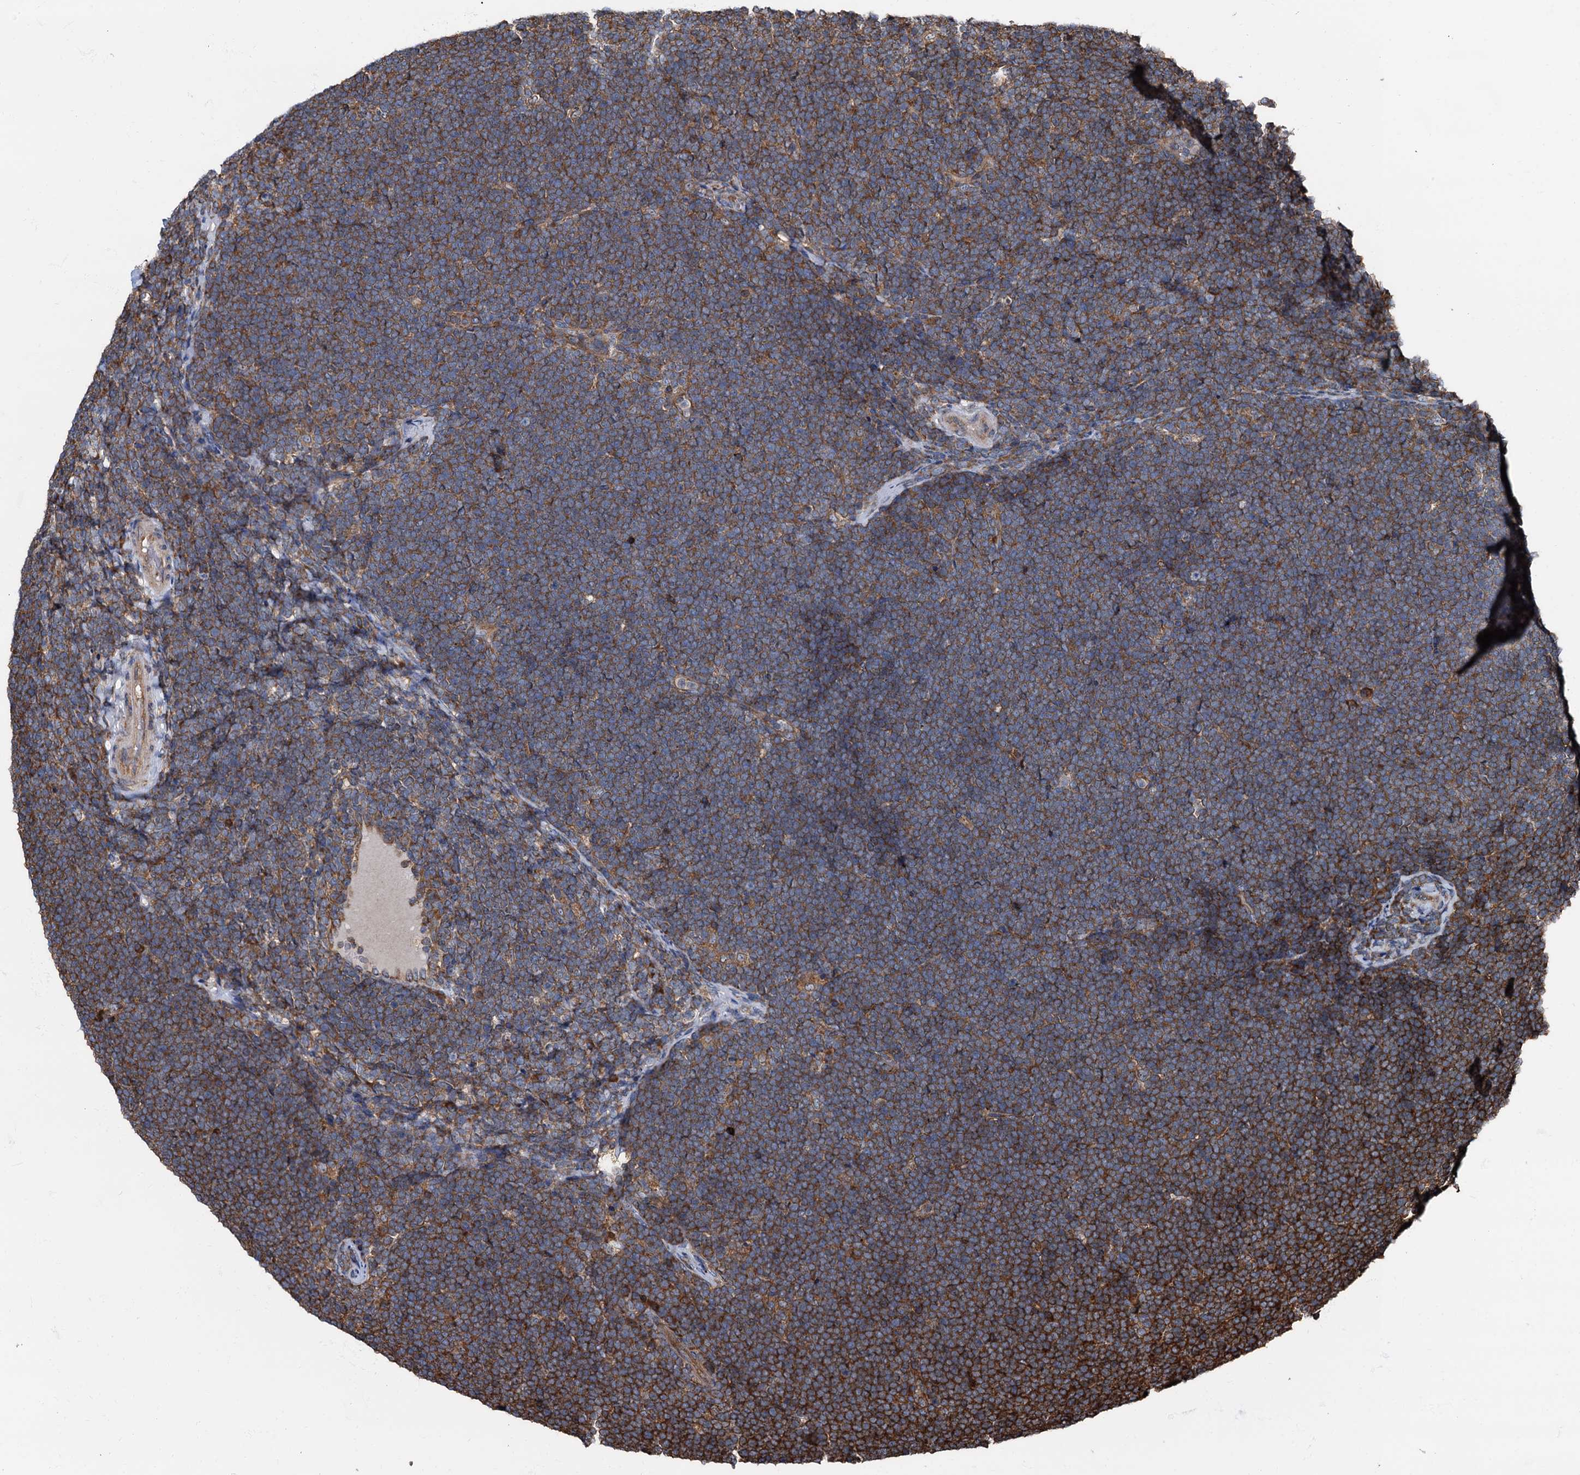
{"staining": {"intensity": "strong", "quantity": ">75%", "location": "cytoplasmic/membranous"}, "tissue": "lymphoma", "cell_type": "Tumor cells", "image_type": "cancer", "snomed": [{"axis": "morphology", "description": "Malignant lymphoma, non-Hodgkin's type, High grade"}, {"axis": "topography", "description": "Lymph node"}], "caption": "Lymphoma stained with immunohistochemistry demonstrates strong cytoplasmic/membranous staining in about >75% of tumor cells.", "gene": "ATP2C1", "patient": {"sex": "male", "age": 13}}